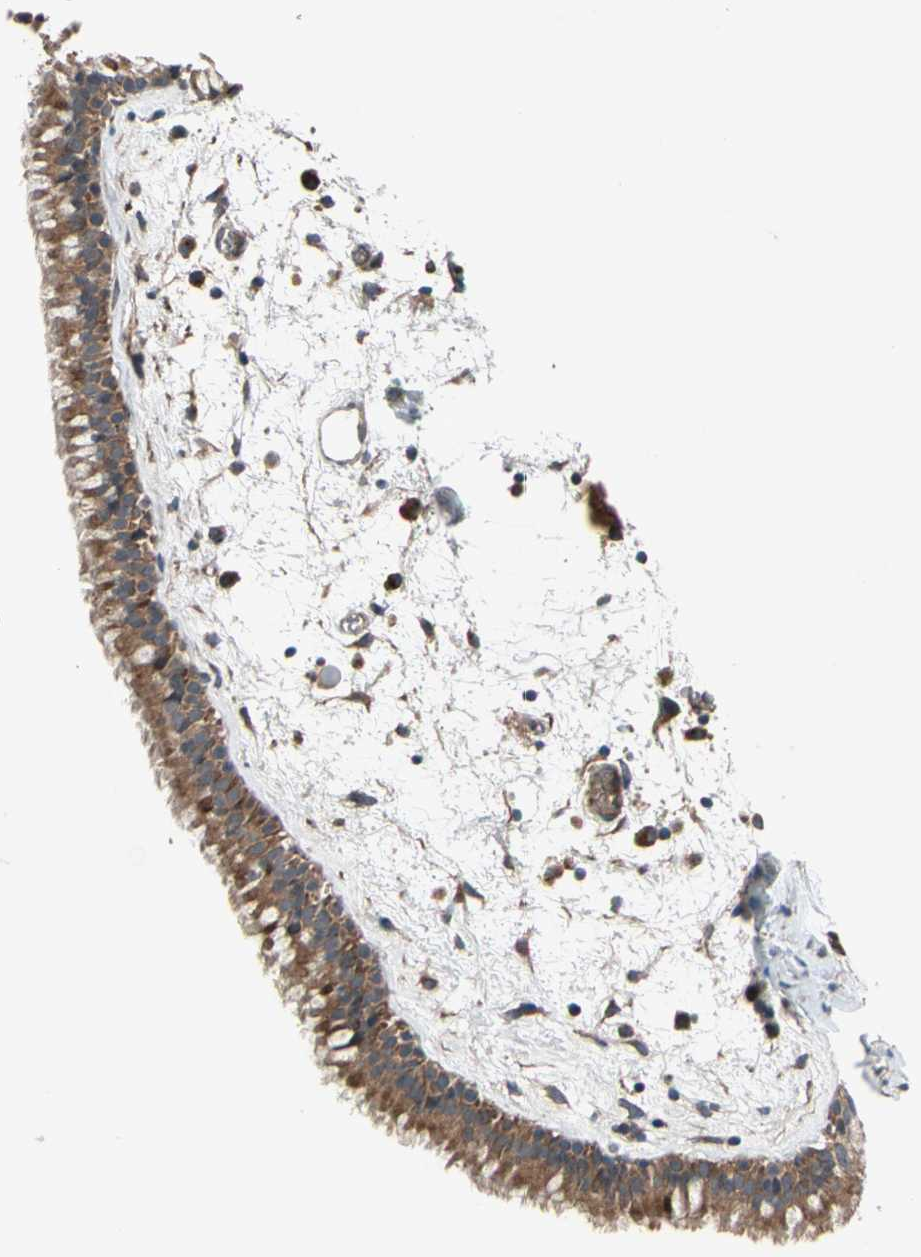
{"staining": {"intensity": "strong", "quantity": ">75%", "location": "cytoplasmic/membranous"}, "tissue": "nasopharynx", "cell_type": "Respiratory epithelial cells", "image_type": "normal", "snomed": [{"axis": "morphology", "description": "Normal tissue, NOS"}, {"axis": "morphology", "description": "Inflammation, NOS"}, {"axis": "topography", "description": "Nasopharynx"}], "caption": "An immunohistochemistry (IHC) image of benign tissue is shown. Protein staining in brown labels strong cytoplasmic/membranous positivity in nasopharynx within respiratory epithelial cells.", "gene": "ACVR1C", "patient": {"sex": "male", "age": 48}}